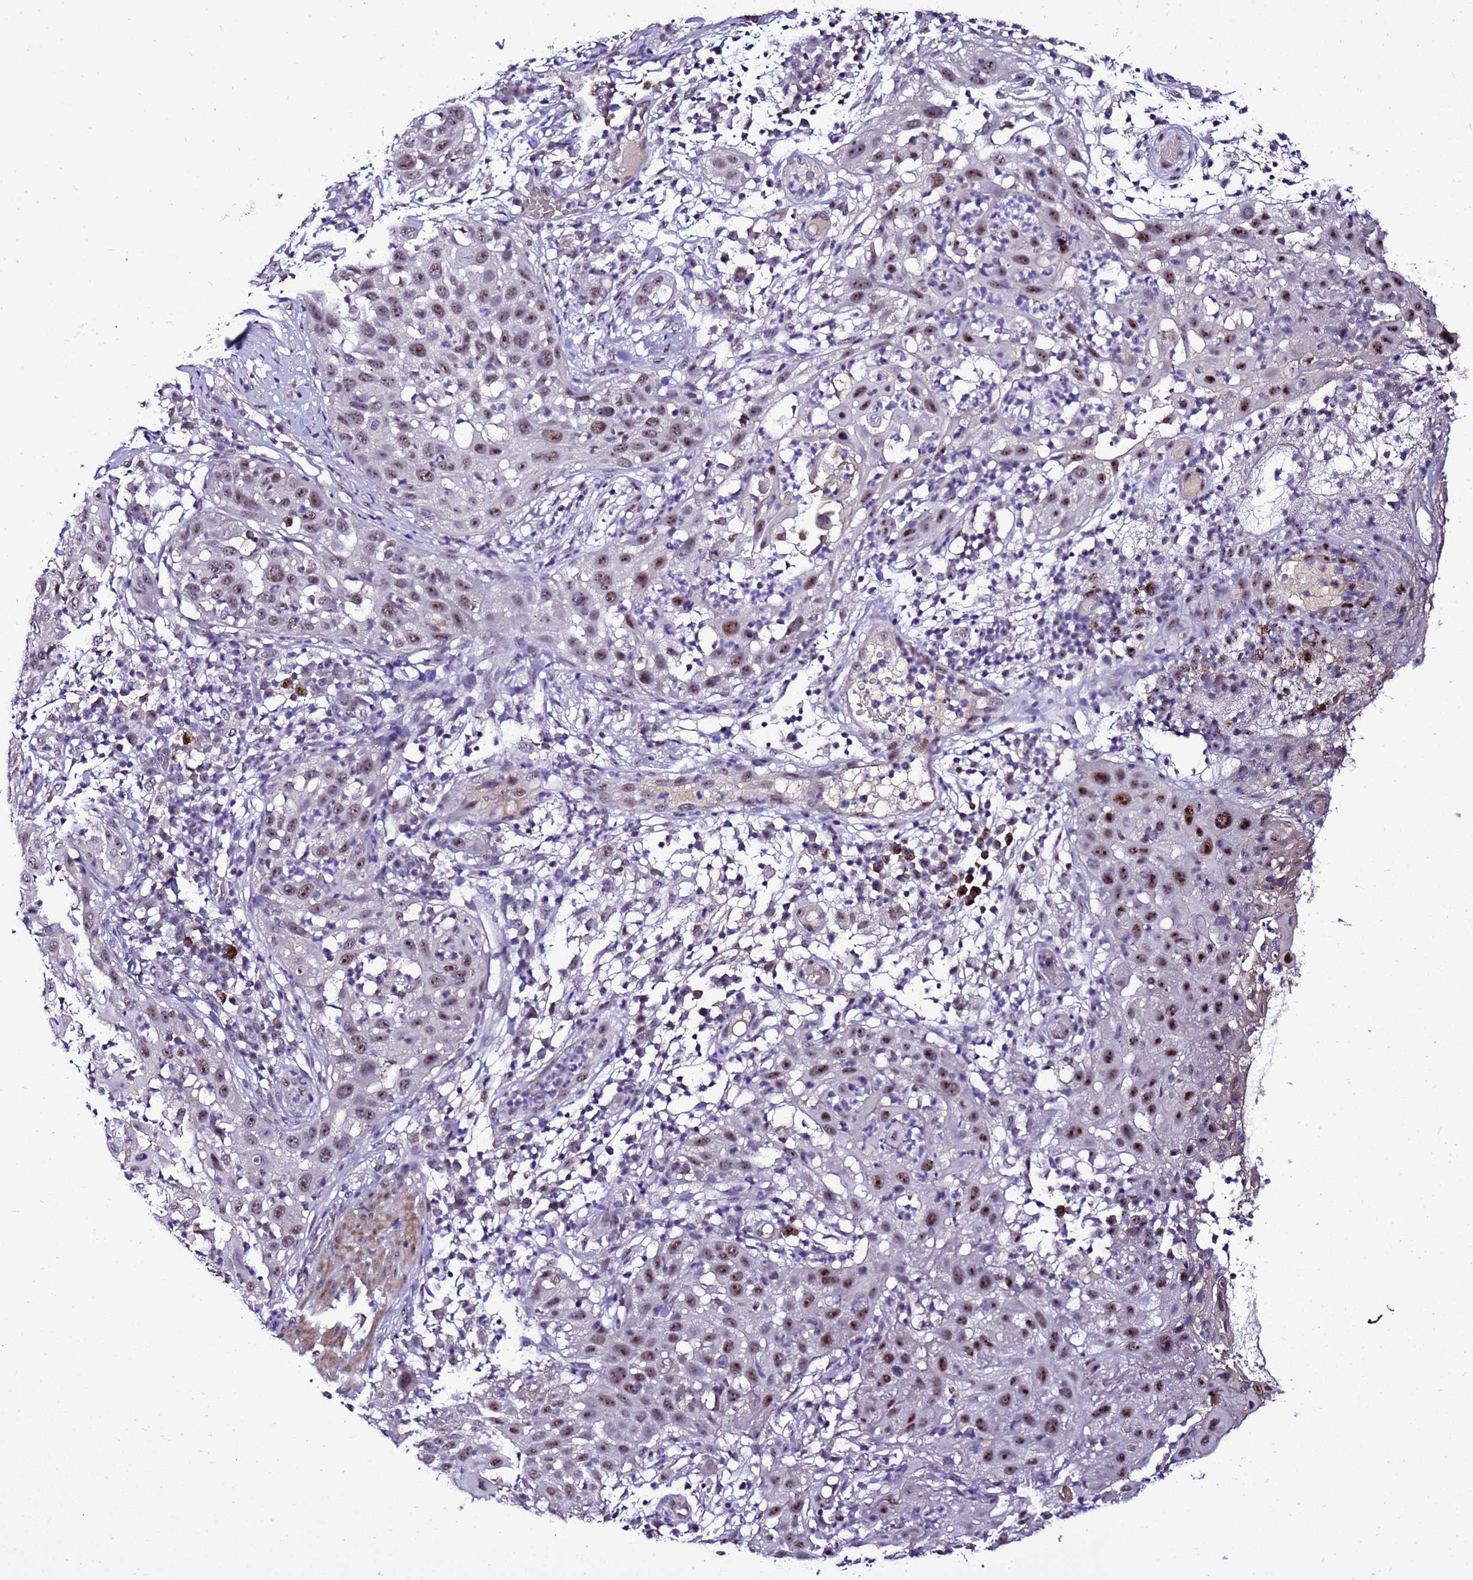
{"staining": {"intensity": "moderate", "quantity": ">75%", "location": "nuclear"}, "tissue": "skin cancer", "cell_type": "Tumor cells", "image_type": "cancer", "snomed": [{"axis": "morphology", "description": "Squamous cell carcinoma, NOS"}, {"axis": "topography", "description": "Skin"}], "caption": "Skin cancer (squamous cell carcinoma) tissue displays moderate nuclear staining in about >75% of tumor cells, visualized by immunohistochemistry.", "gene": "C19orf47", "patient": {"sex": "female", "age": 44}}